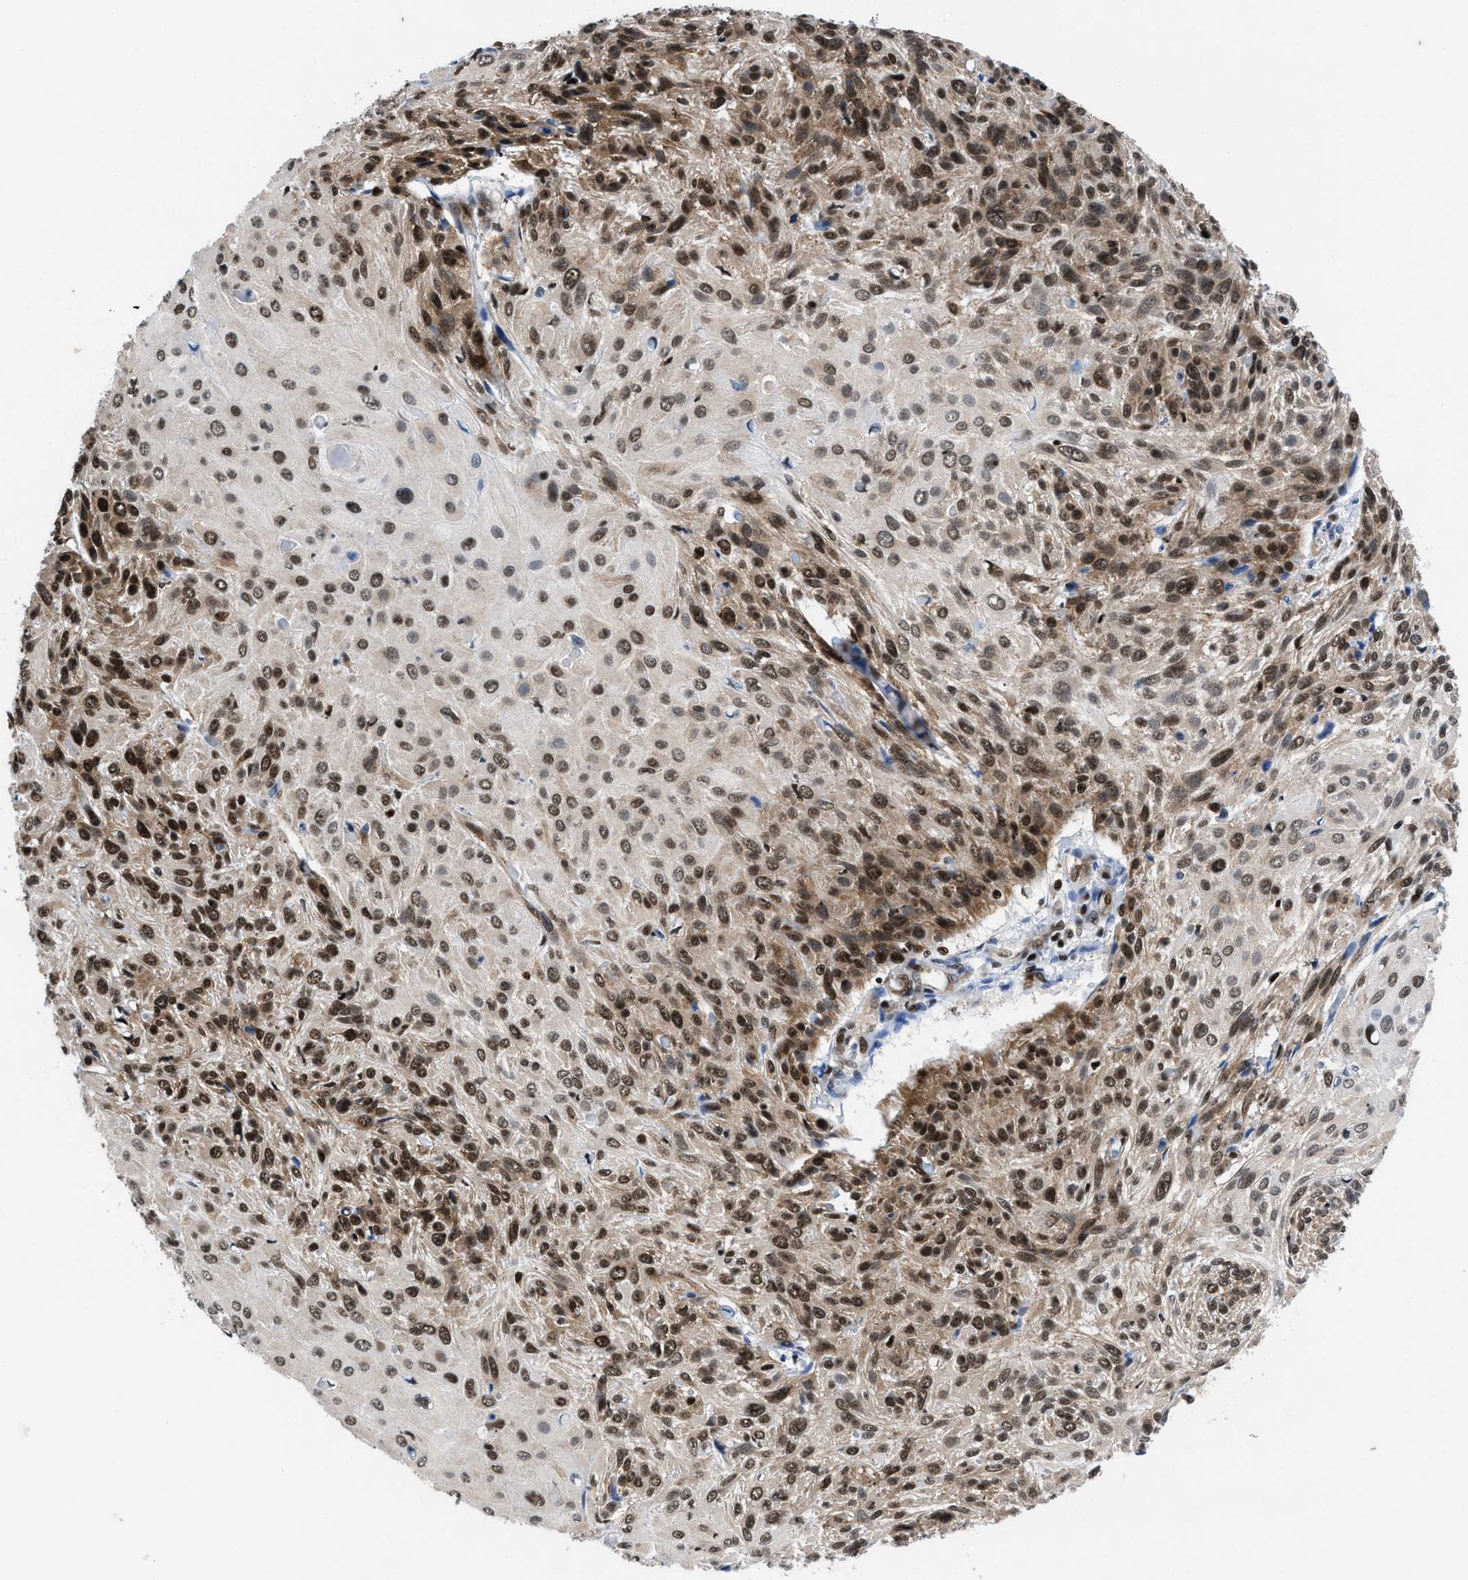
{"staining": {"intensity": "moderate", "quantity": ">75%", "location": "cytoplasmic/membranous,nuclear"}, "tissue": "cervical cancer", "cell_type": "Tumor cells", "image_type": "cancer", "snomed": [{"axis": "morphology", "description": "Squamous cell carcinoma, NOS"}, {"axis": "topography", "description": "Cervix"}], "caption": "Moderate cytoplasmic/membranous and nuclear protein expression is seen in approximately >75% of tumor cells in cervical cancer (squamous cell carcinoma). (IHC, brightfield microscopy, high magnification).", "gene": "WDR81", "patient": {"sex": "female", "age": 51}}